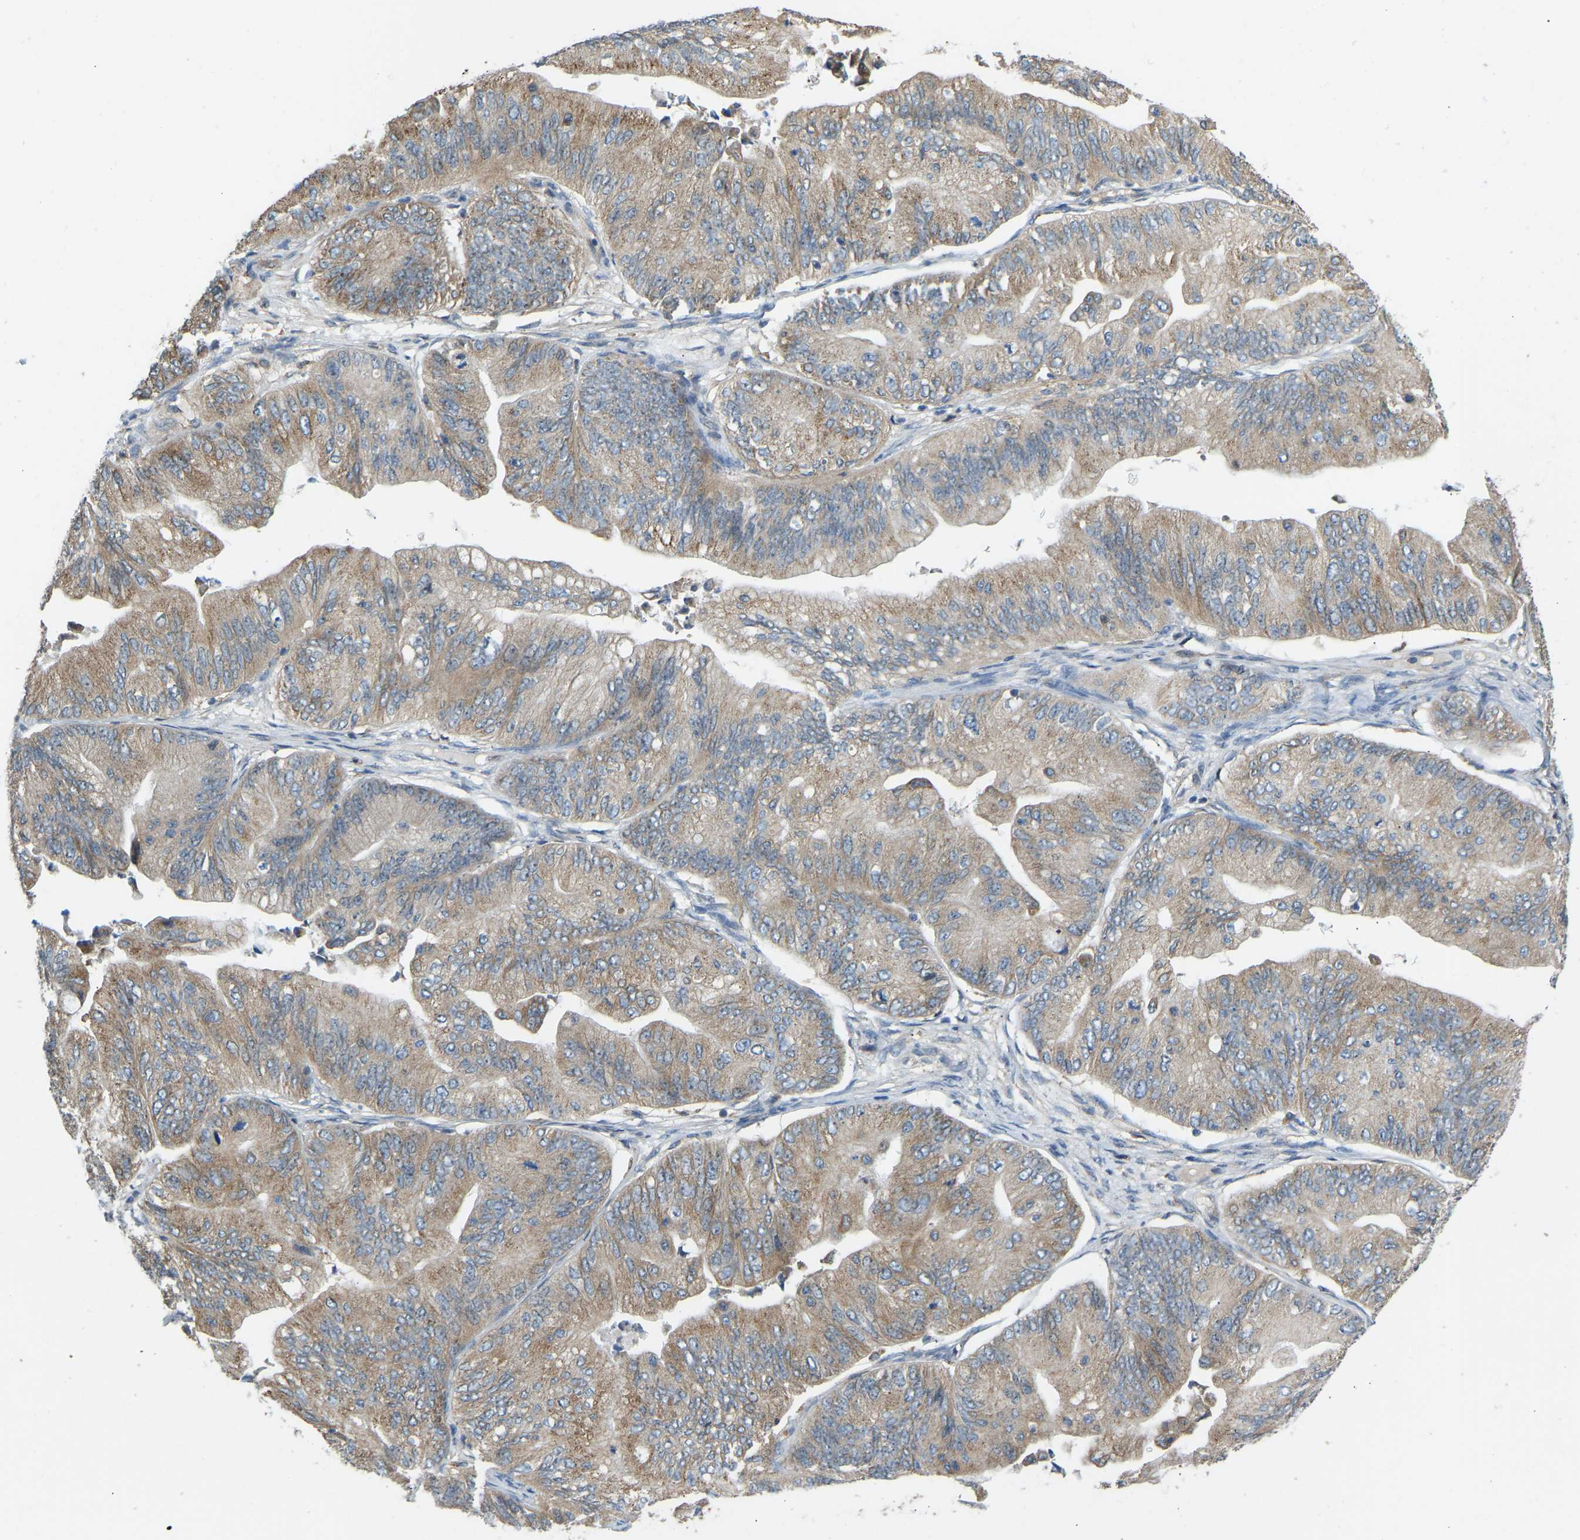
{"staining": {"intensity": "moderate", "quantity": ">75%", "location": "cytoplasmic/membranous"}, "tissue": "ovarian cancer", "cell_type": "Tumor cells", "image_type": "cancer", "snomed": [{"axis": "morphology", "description": "Cystadenocarcinoma, mucinous, NOS"}, {"axis": "topography", "description": "Ovary"}], "caption": "The immunohistochemical stain shows moderate cytoplasmic/membranous staining in tumor cells of ovarian mucinous cystadenocarcinoma tissue. (DAB IHC, brown staining for protein, blue staining for nuclei).", "gene": "OS9", "patient": {"sex": "female", "age": 61}}